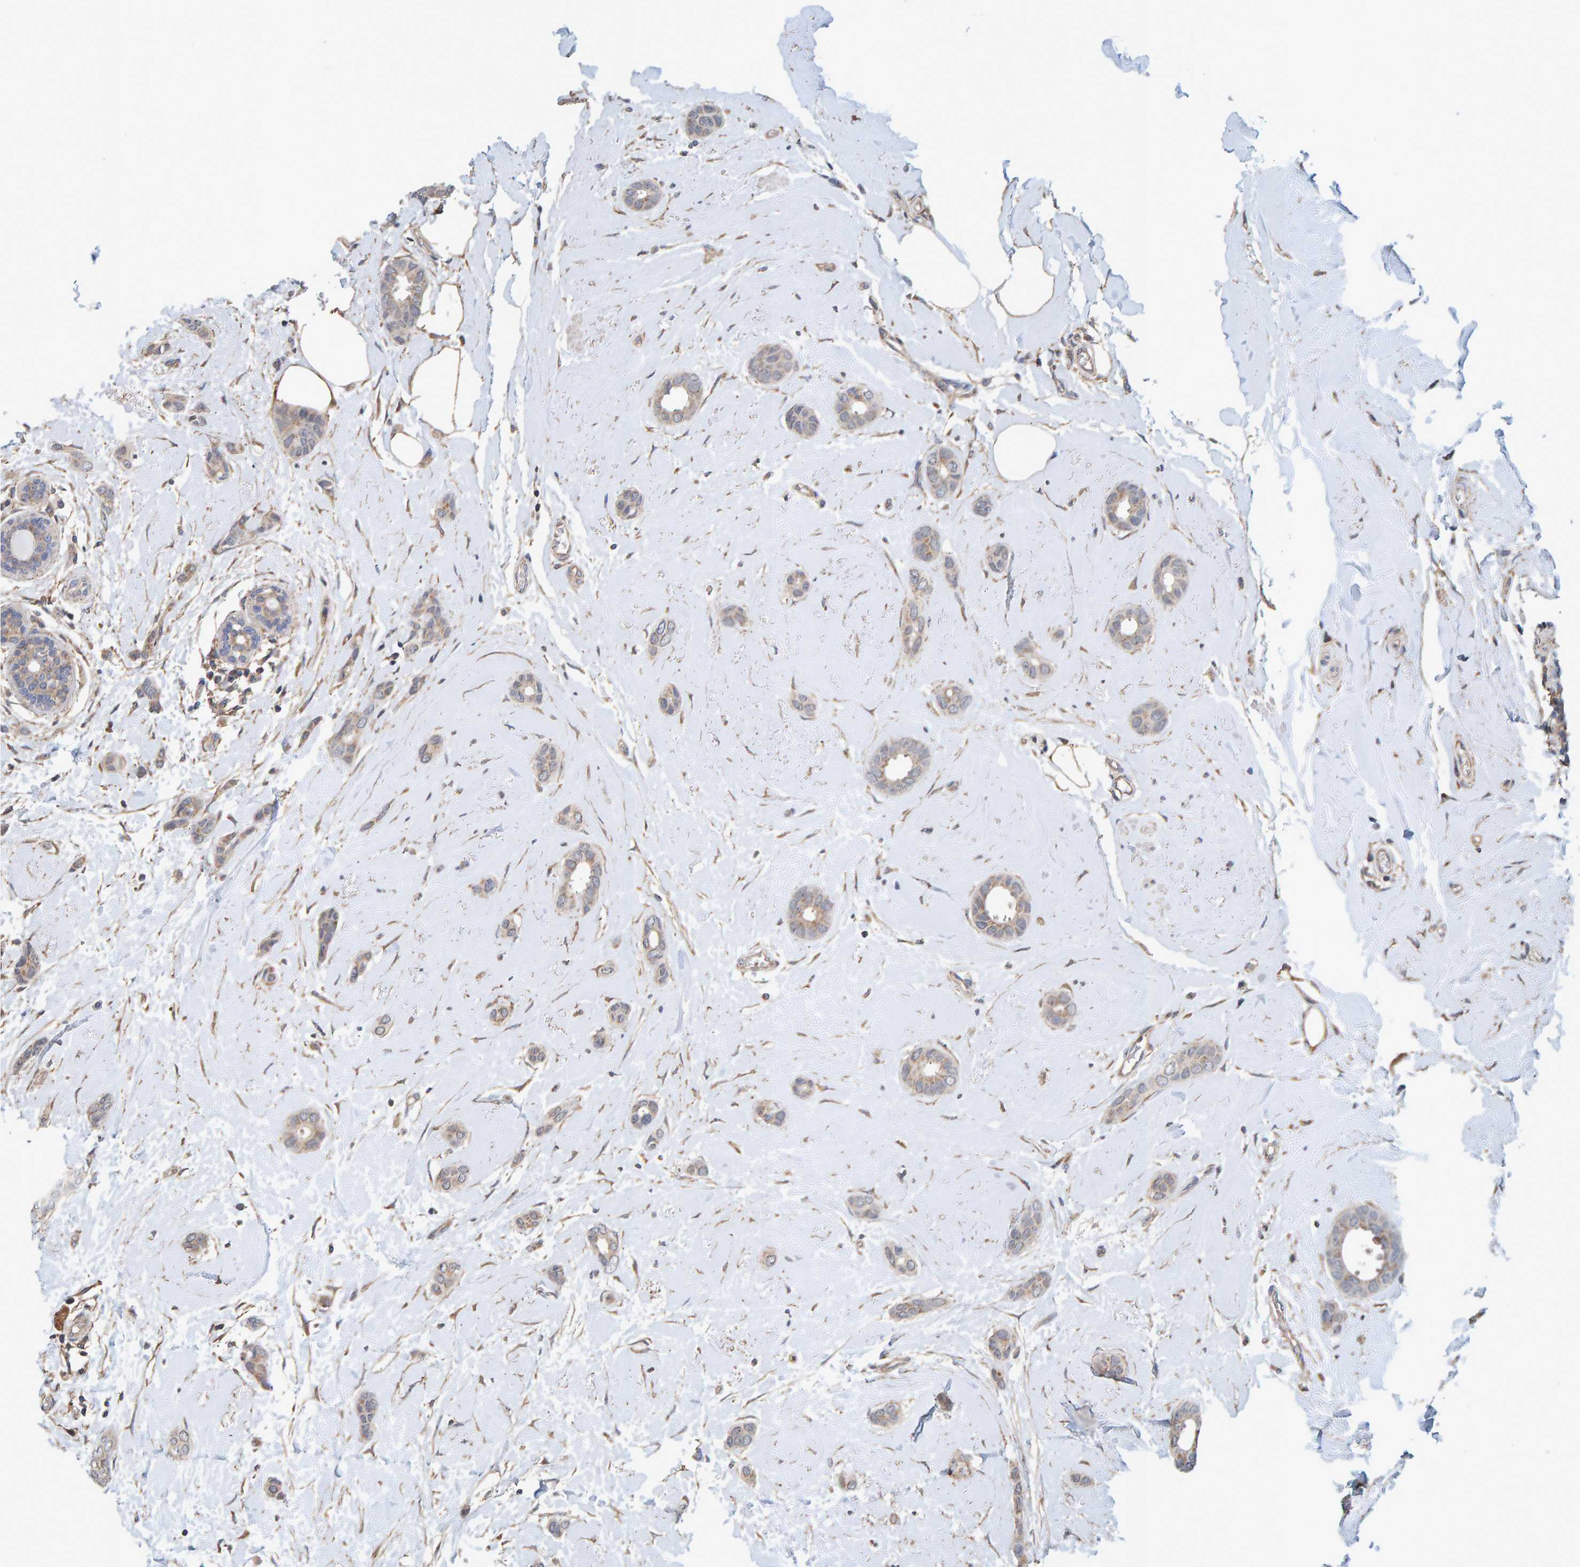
{"staining": {"intensity": "moderate", "quantity": ">75%", "location": "cytoplasmic/membranous"}, "tissue": "breast cancer", "cell_type": "Tumor cells", "image_type": "cancer", "snomed": [{"axis": "morphology", "description": "Duct carcinoma"}, {"axis": "topography", "description": "Breast"}], "caption": "Moderate cytoplasmic/membranous protein expression is appreciated in about >75% of tumor cells in breast cancer (infiltrating ductal carcinoma).", "gene": "RGP1", "patient": {"sex": "female", "age": 55}}